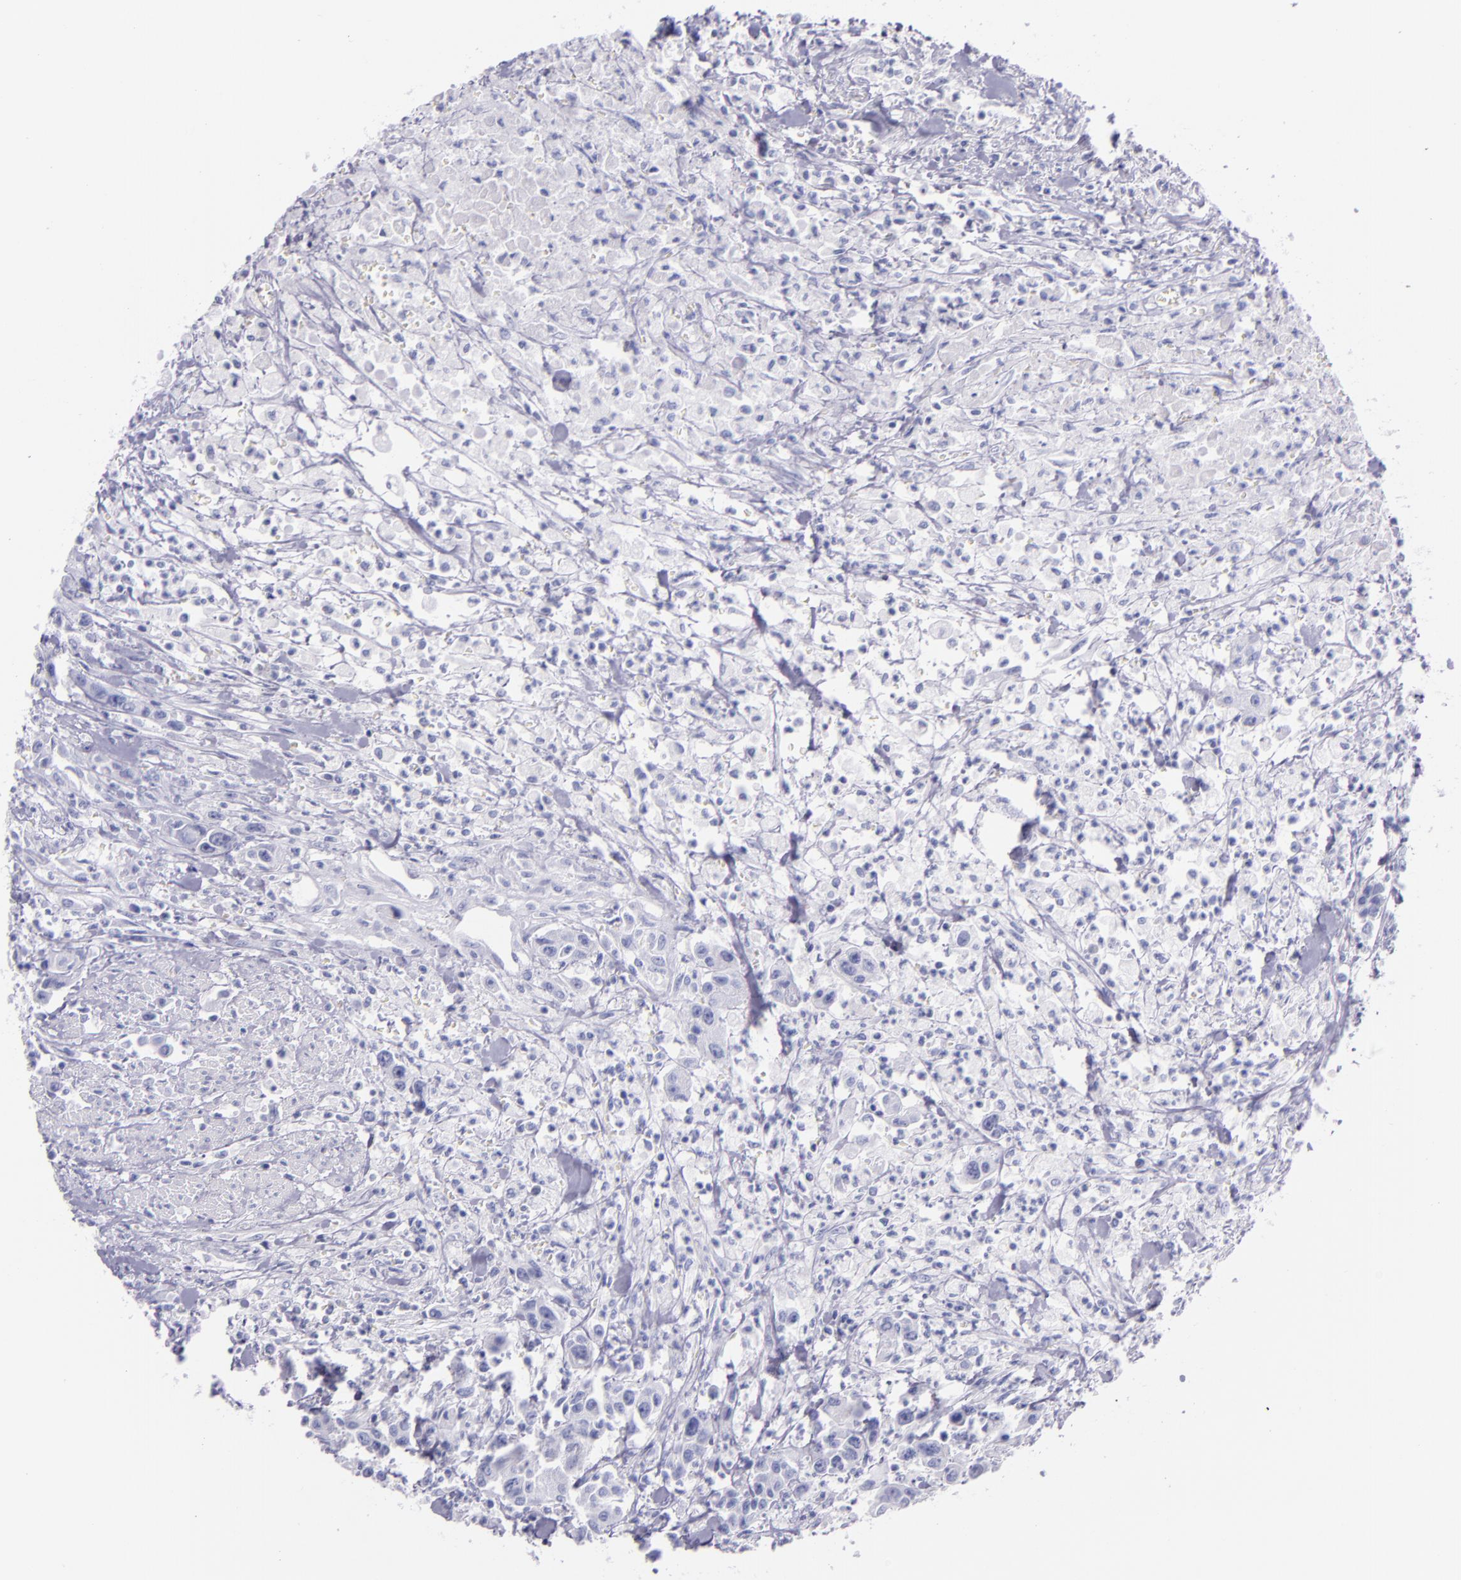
{"staining": {"intensity": "negative", "quantity": "none", "location": "none"}, "tissue": "urothelial cancer", "cell_type": "Tumor cells", "image_type": "cancer", "snomed": [{"axis": "morphology", "description": "Urothelial carcinoma, High grade"}, {"axis": "topography", "description": "Urinary bladder"}], "caption": "A histopathology image of human urothelial cancer is negative for staining in tumor cells.", "gene": "SFTPA2", "patient": {"sex": "male", "age": 86}}